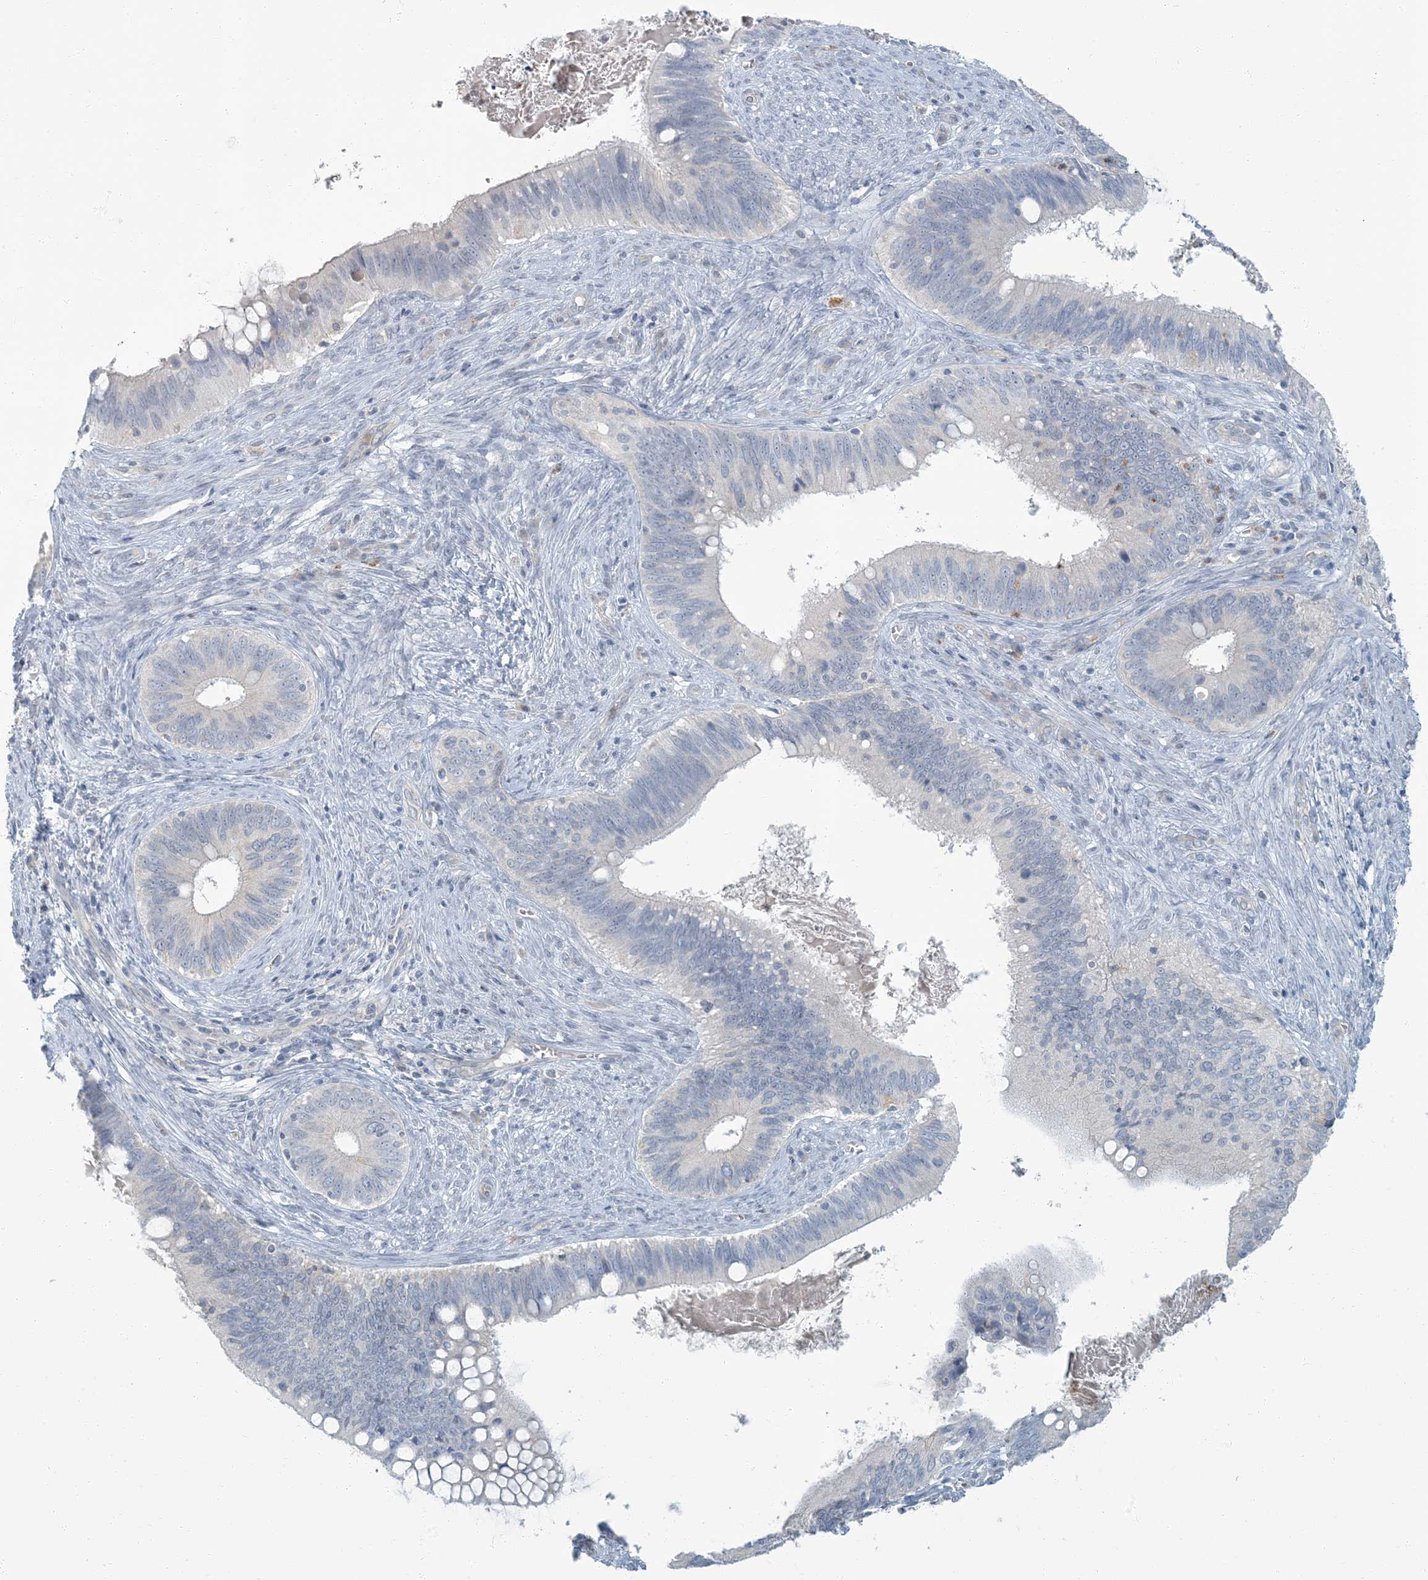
{"staining": {"intensity": "negative", "quantity": "none", "location": "none"}, "tissue": "cervical cancer", "cell_type": "Tumor cells", "image_type": "cancer", "snomed": [{"axis": "morphology", "description": "Adenocarcinoma, NOS"}, {"axis": "topography", "description": "Cervix"}], "caption": "Immunohistochemistry (IHC) of human cervical cancer shows no staining in tumor cells.", "gene": "EPHA4", "patient": {"sex": "female", "age": 42}}